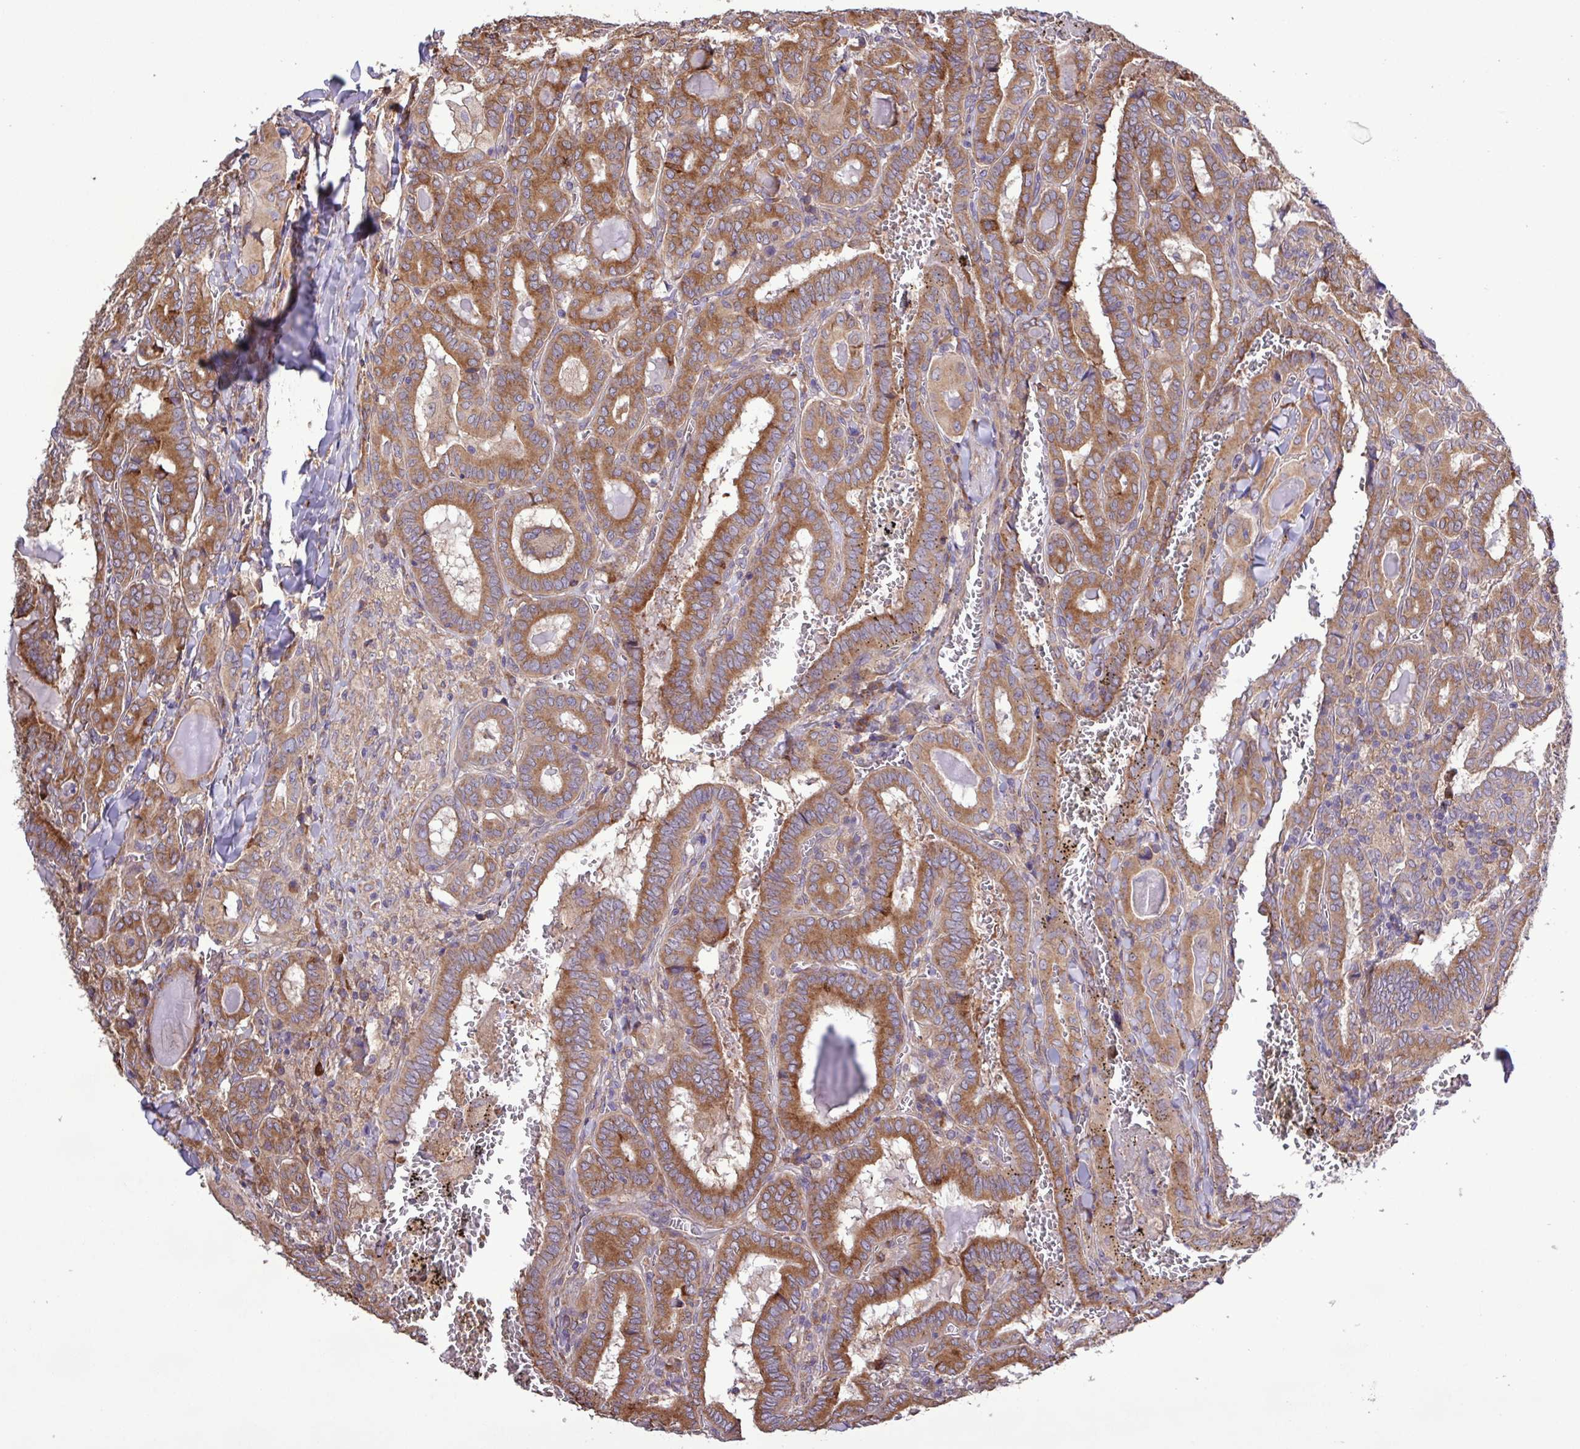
{"staining": {"intensity": "moderate", "quantity": ">75%", "location": "cytoplasmic/membranous"}, "tissue": "thyroid cancer", "cell_type": "Tumor cells", "image_type": "cancer", "snomed": [{"axis": "morphology", "description": "Papillary adenocarcinoma, NOS"}, {"axis": "topography", "description": "Thyroid gland"}], "caption": "The immunohistochemical stain labels moderate cytoplasmic/membranous staining in tumor cells of thyroid papillary adenocarcinoma tissue.", "gene": "MEGF6", "patient": {"sex": "female", "age": 72}}